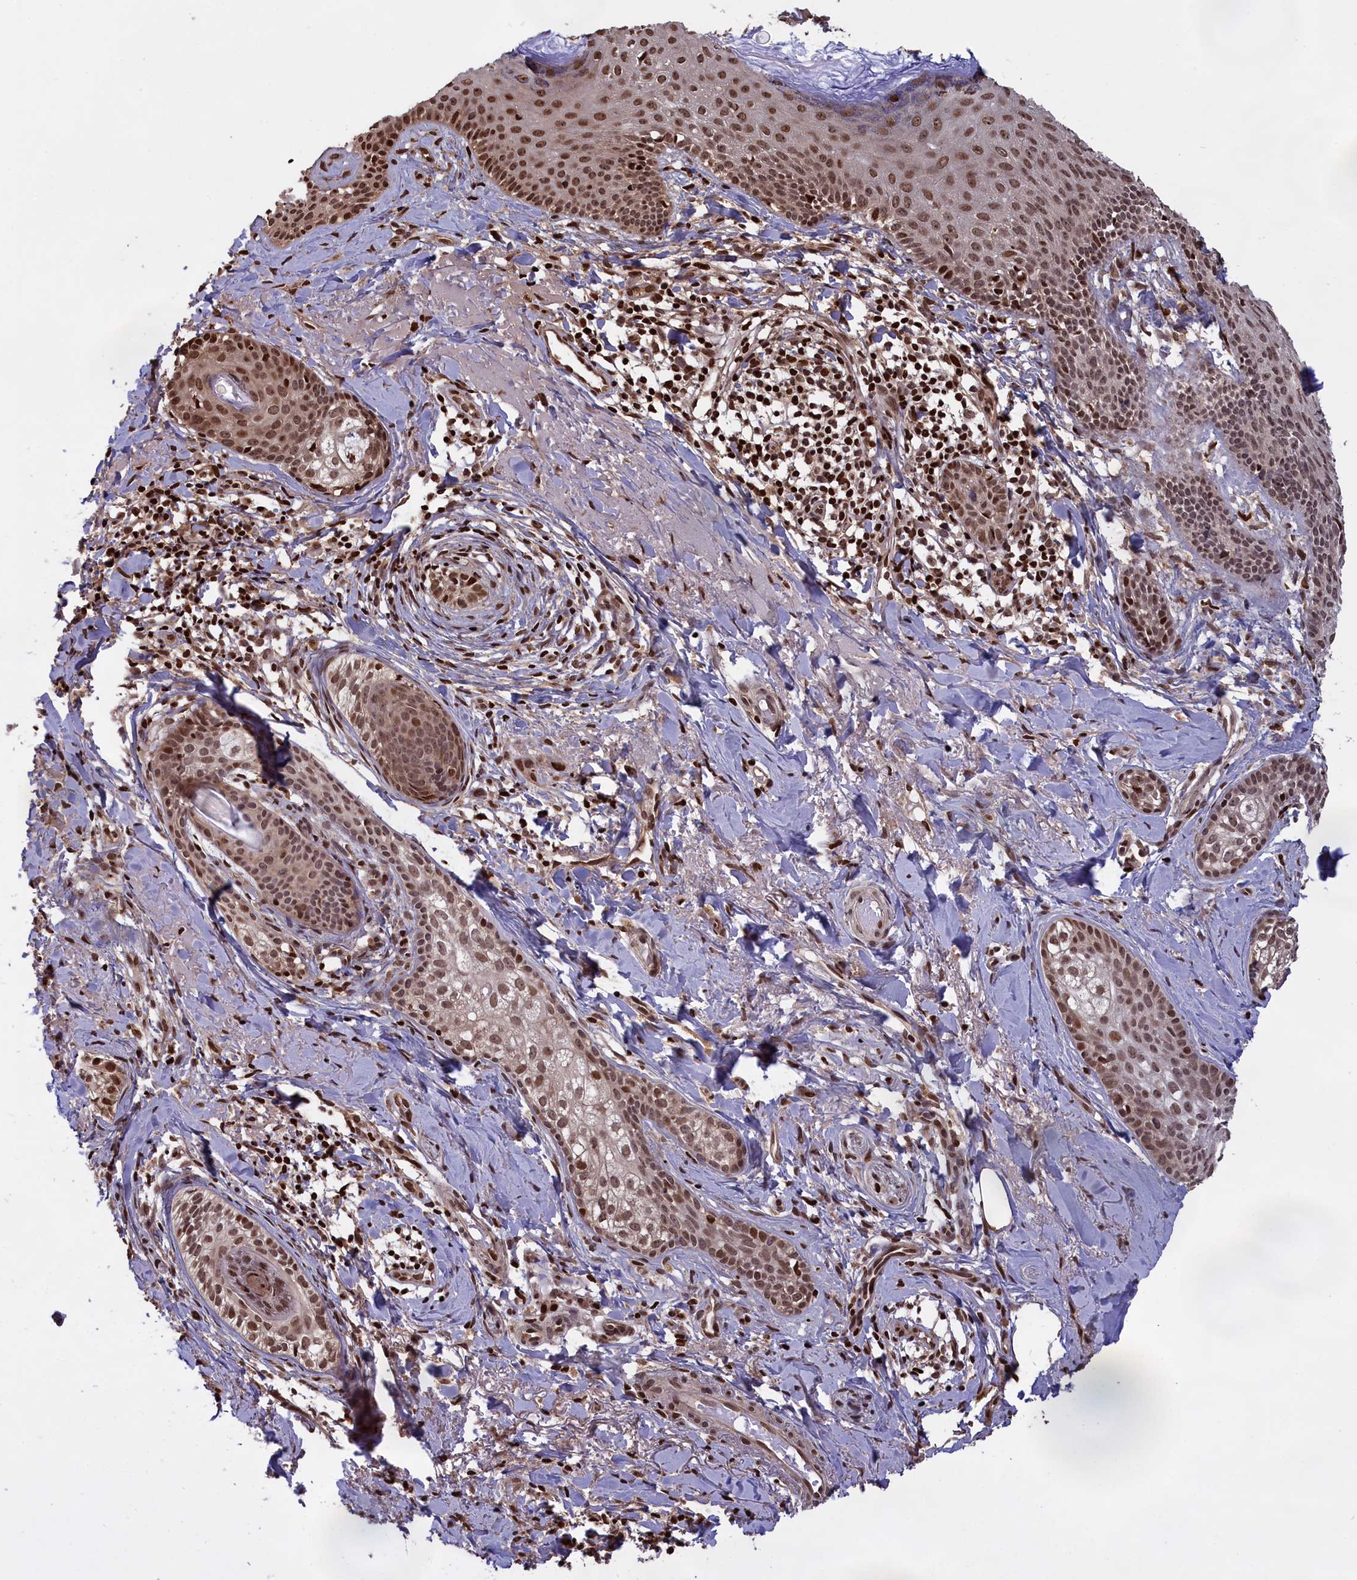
{"staining": {"intensity": "moderate", "quantity": ">75%", "location": "nuclear"}, "tissue": "skin cancer", "cell_type": "Tumor cells", "image_type": "cancer", "snomed": [{"axis": "morphology", "description": "Basal cell carcinoma"}, {"axis": "topography", "description": "Skin"}], "caption": "Immunohistochemistry (IHC) micrograph of skin basal cell carcinoma stained for a protein (brown), which shows medium levels of moderate nuclear positivity in about >75% of tumor cells.", "gene": "RELB", "patient": {"sex": "female", "age": 76}}